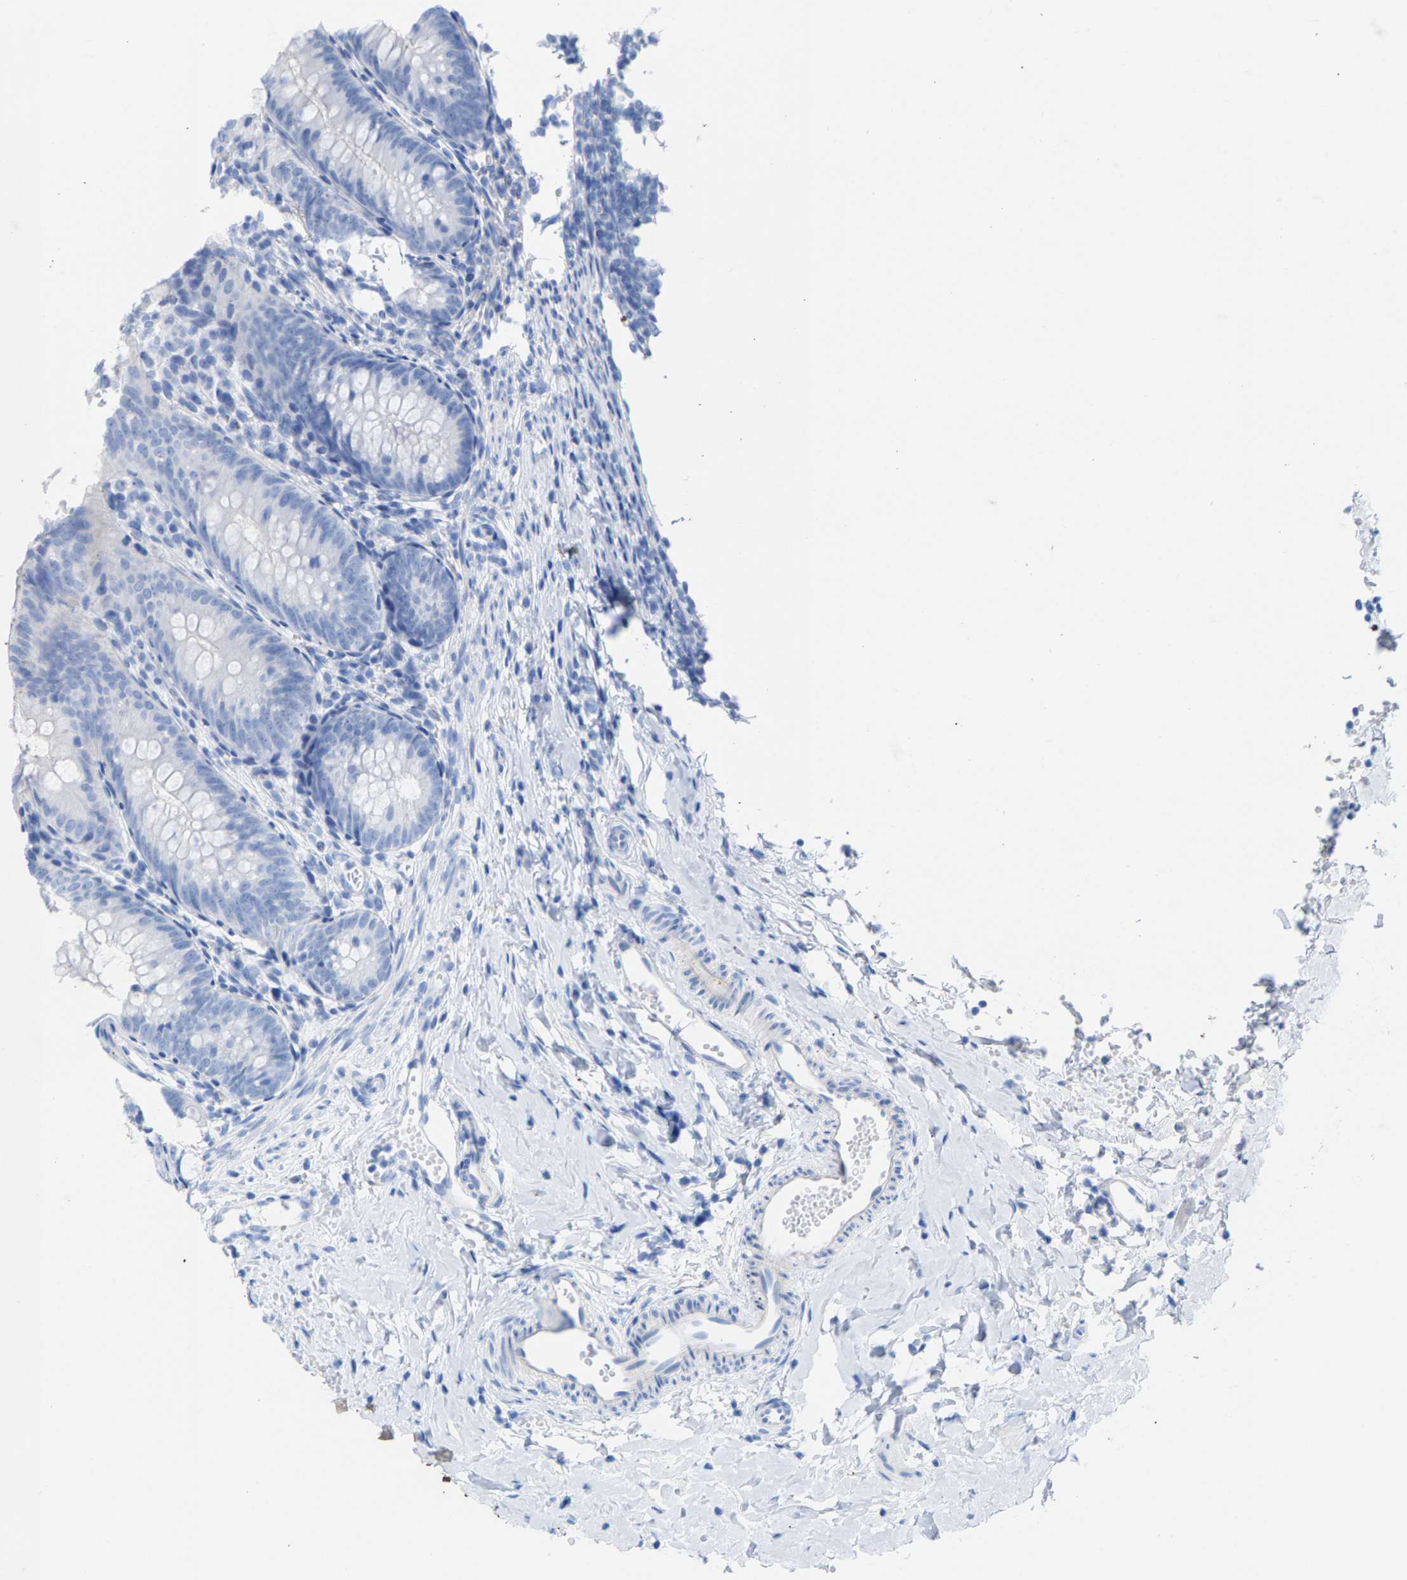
{"staining": {"intensity": "negative", "quantity": "none", "location": "none"}, "tissue": "appendix", "cell_type": "Glandular cells", "image_type": "normal", "snomed": [{"axis": "morphology", "description": "Normal tissue, NOS"}, {"axis": "topography", "description": "Appendix"}], "caption": "This is an IHC histopathology image of benign appendix. There is no staining in glandular cells.", "gene": "CPA1", "patient": {"sex": "male", "age": 1}}